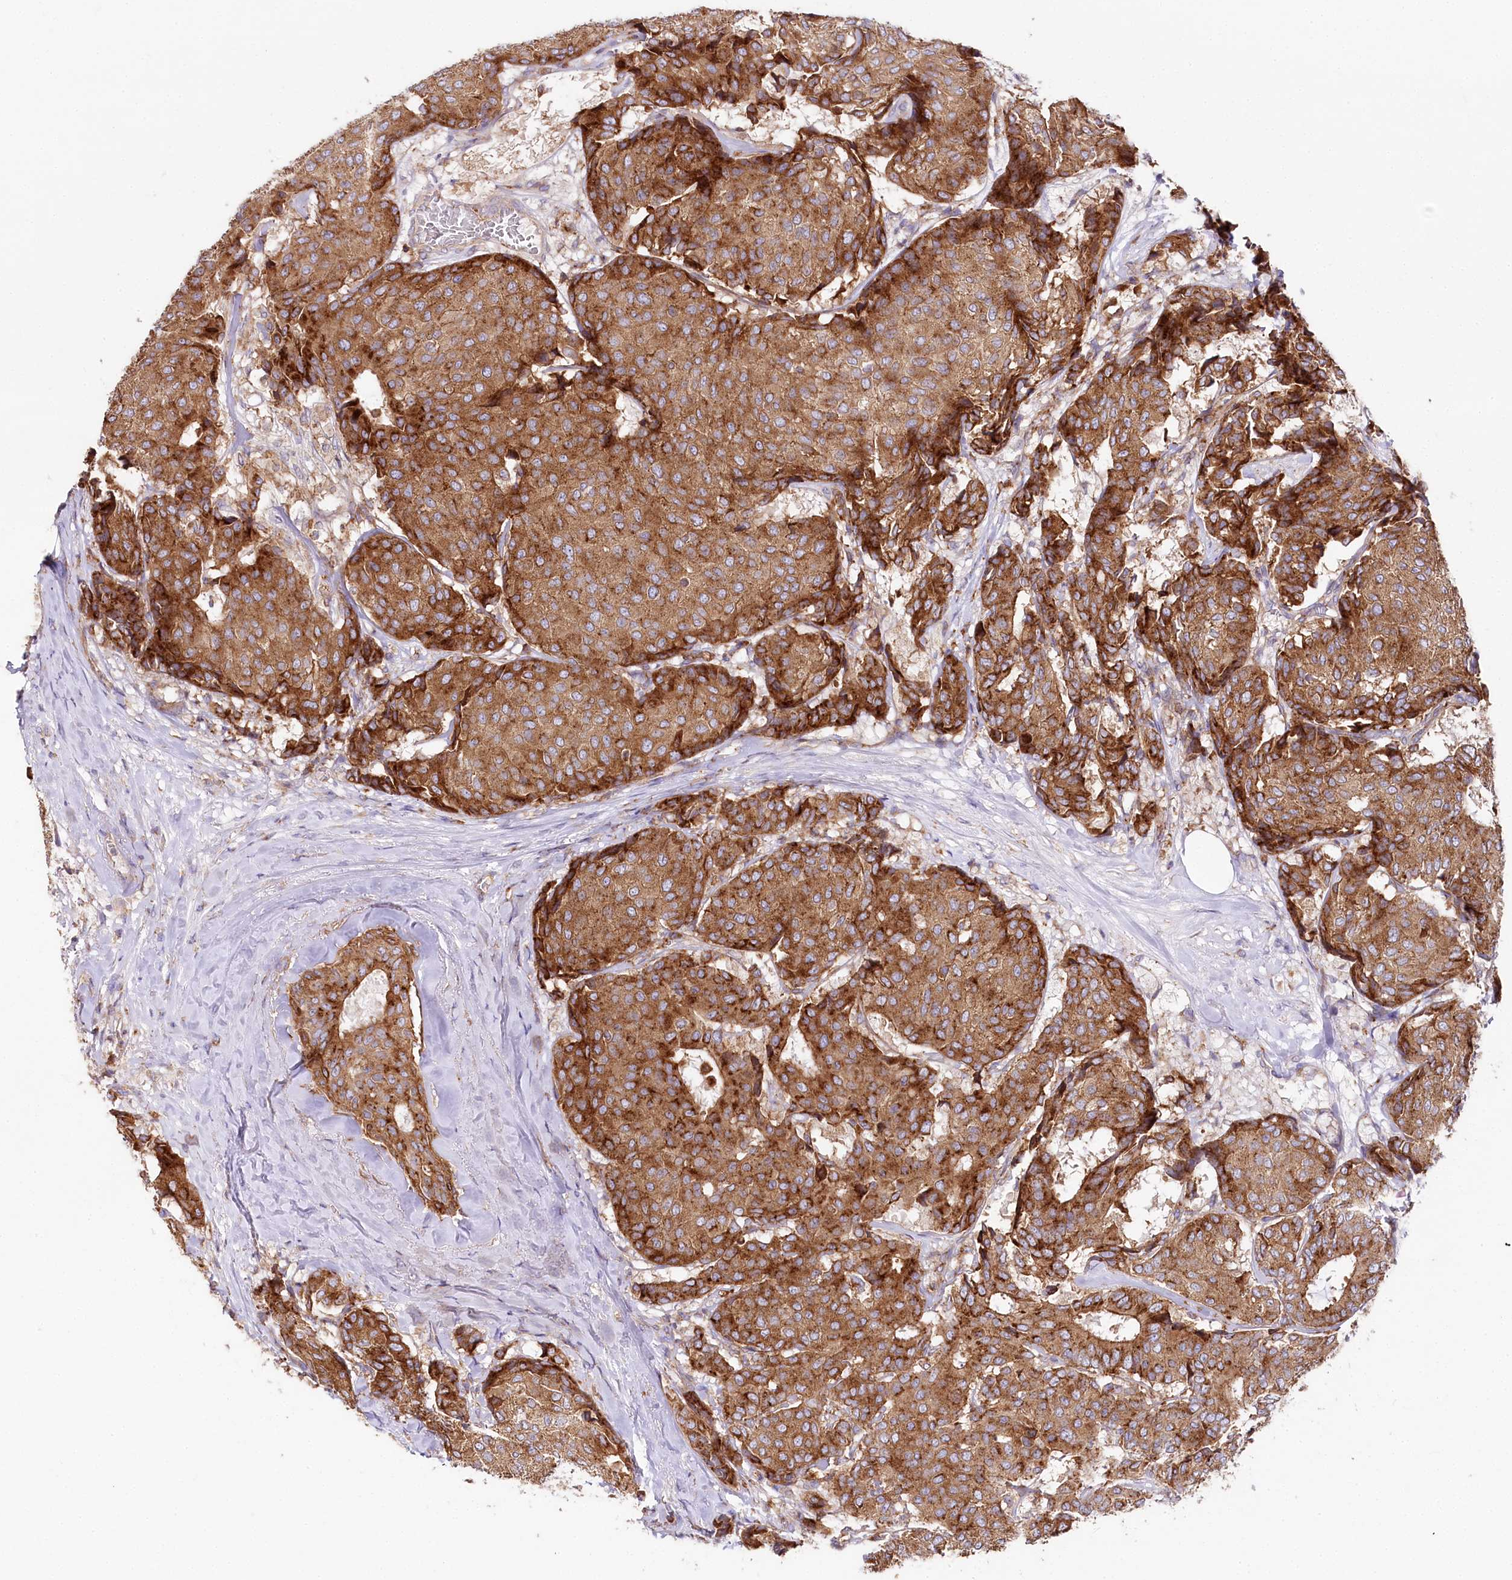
{"staining": {"intensity": "strong", "quantity": ">75%", "location": "cytoplasmic/membranous"}, "tissue": "breast cancer", "cell_type": "Tumor cells", "image_type": "cancer", "snomed": [{"axis": "morphology", "description": "Duct carcinoma"}, {"axis": "topography", "description": "Breast"}], "caption": "Breast cancer (intraductal carcinoma) was stained to show a protein in brown. There is high levels of strong cytoplasmic/membranous expression in approximately >75% of tumor cells. (DAB = brown stain, brightfield microscopy at high magnification).", "gene": "STX6", "patient": {"sex": "female", "age": 75}}